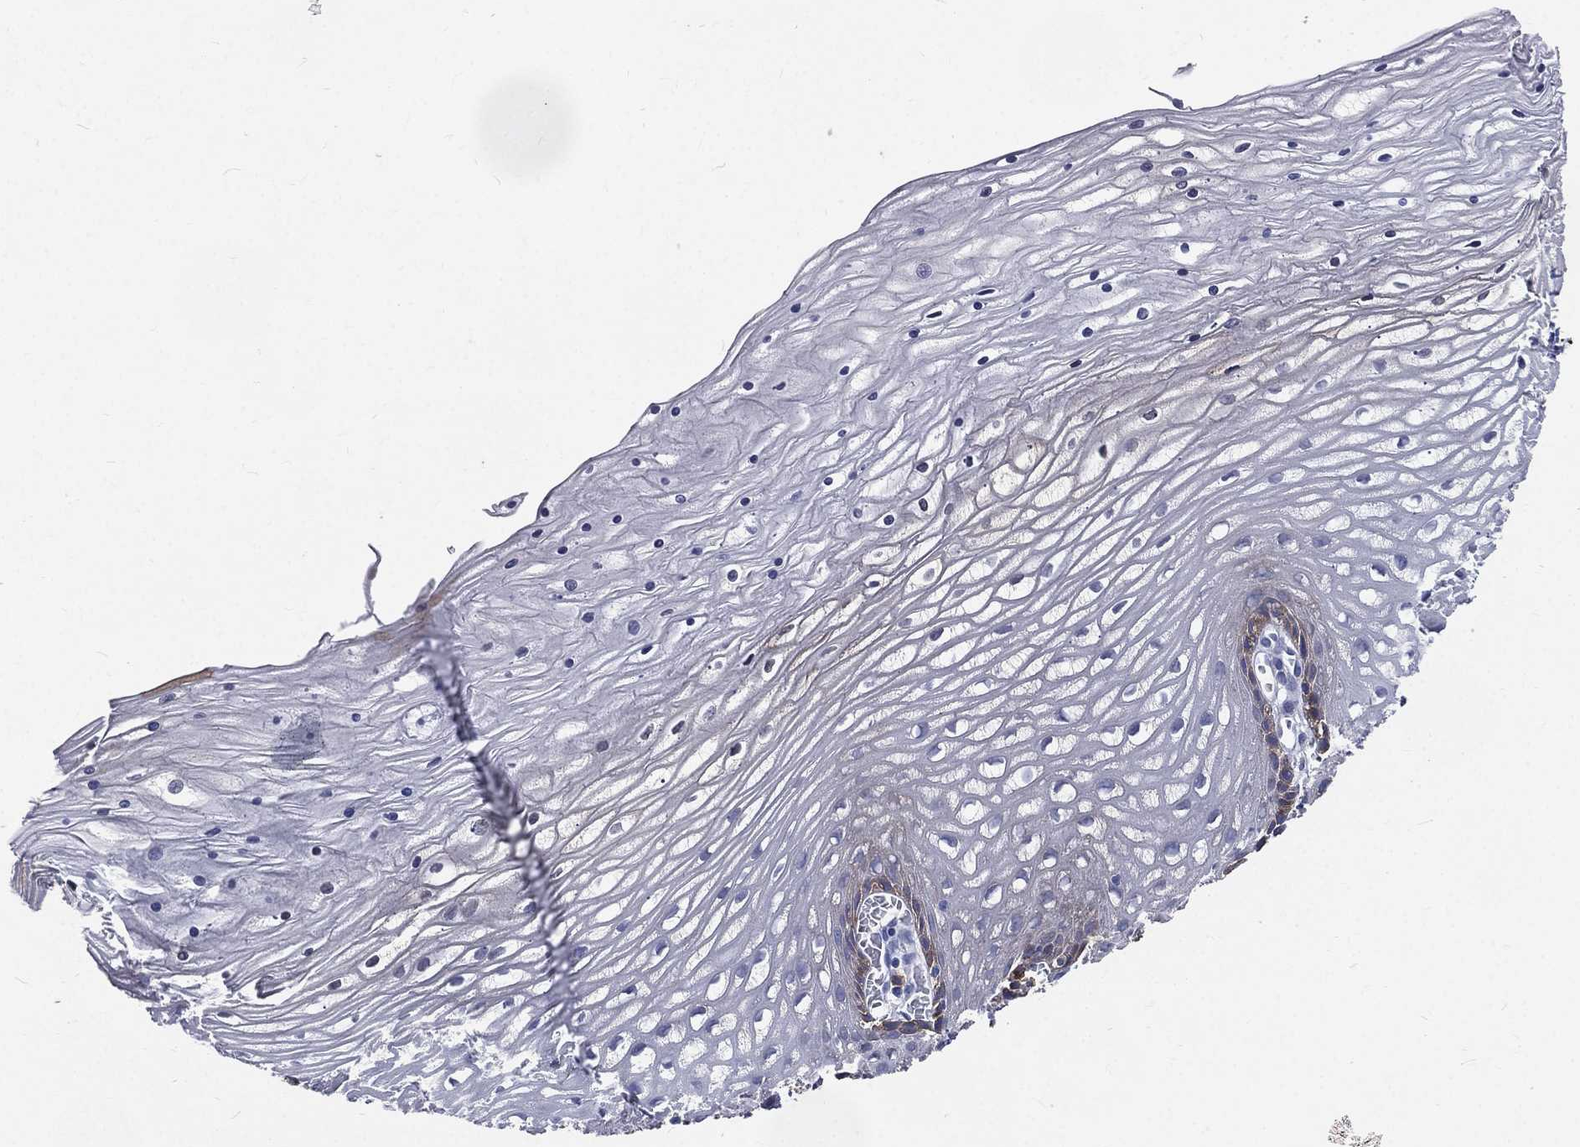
{"staining": {"intensity": "weak", "quantity": "<25%", "location": "cytoplasmic/membranous"}, "tissue": "cervix", "cell_type": "Glandular cells", "image_type": "normal", "snomed": [{"axis": "morphology", "description": "Normal tissue, NOS"}, {"axis": "topography", "description": "Cervix"}], "caption": "The histopathology image reveals no significant positivity in glandular cells of cervix.", "gene": "BASP1", "patient": {"sex": "female", "age": 35}}